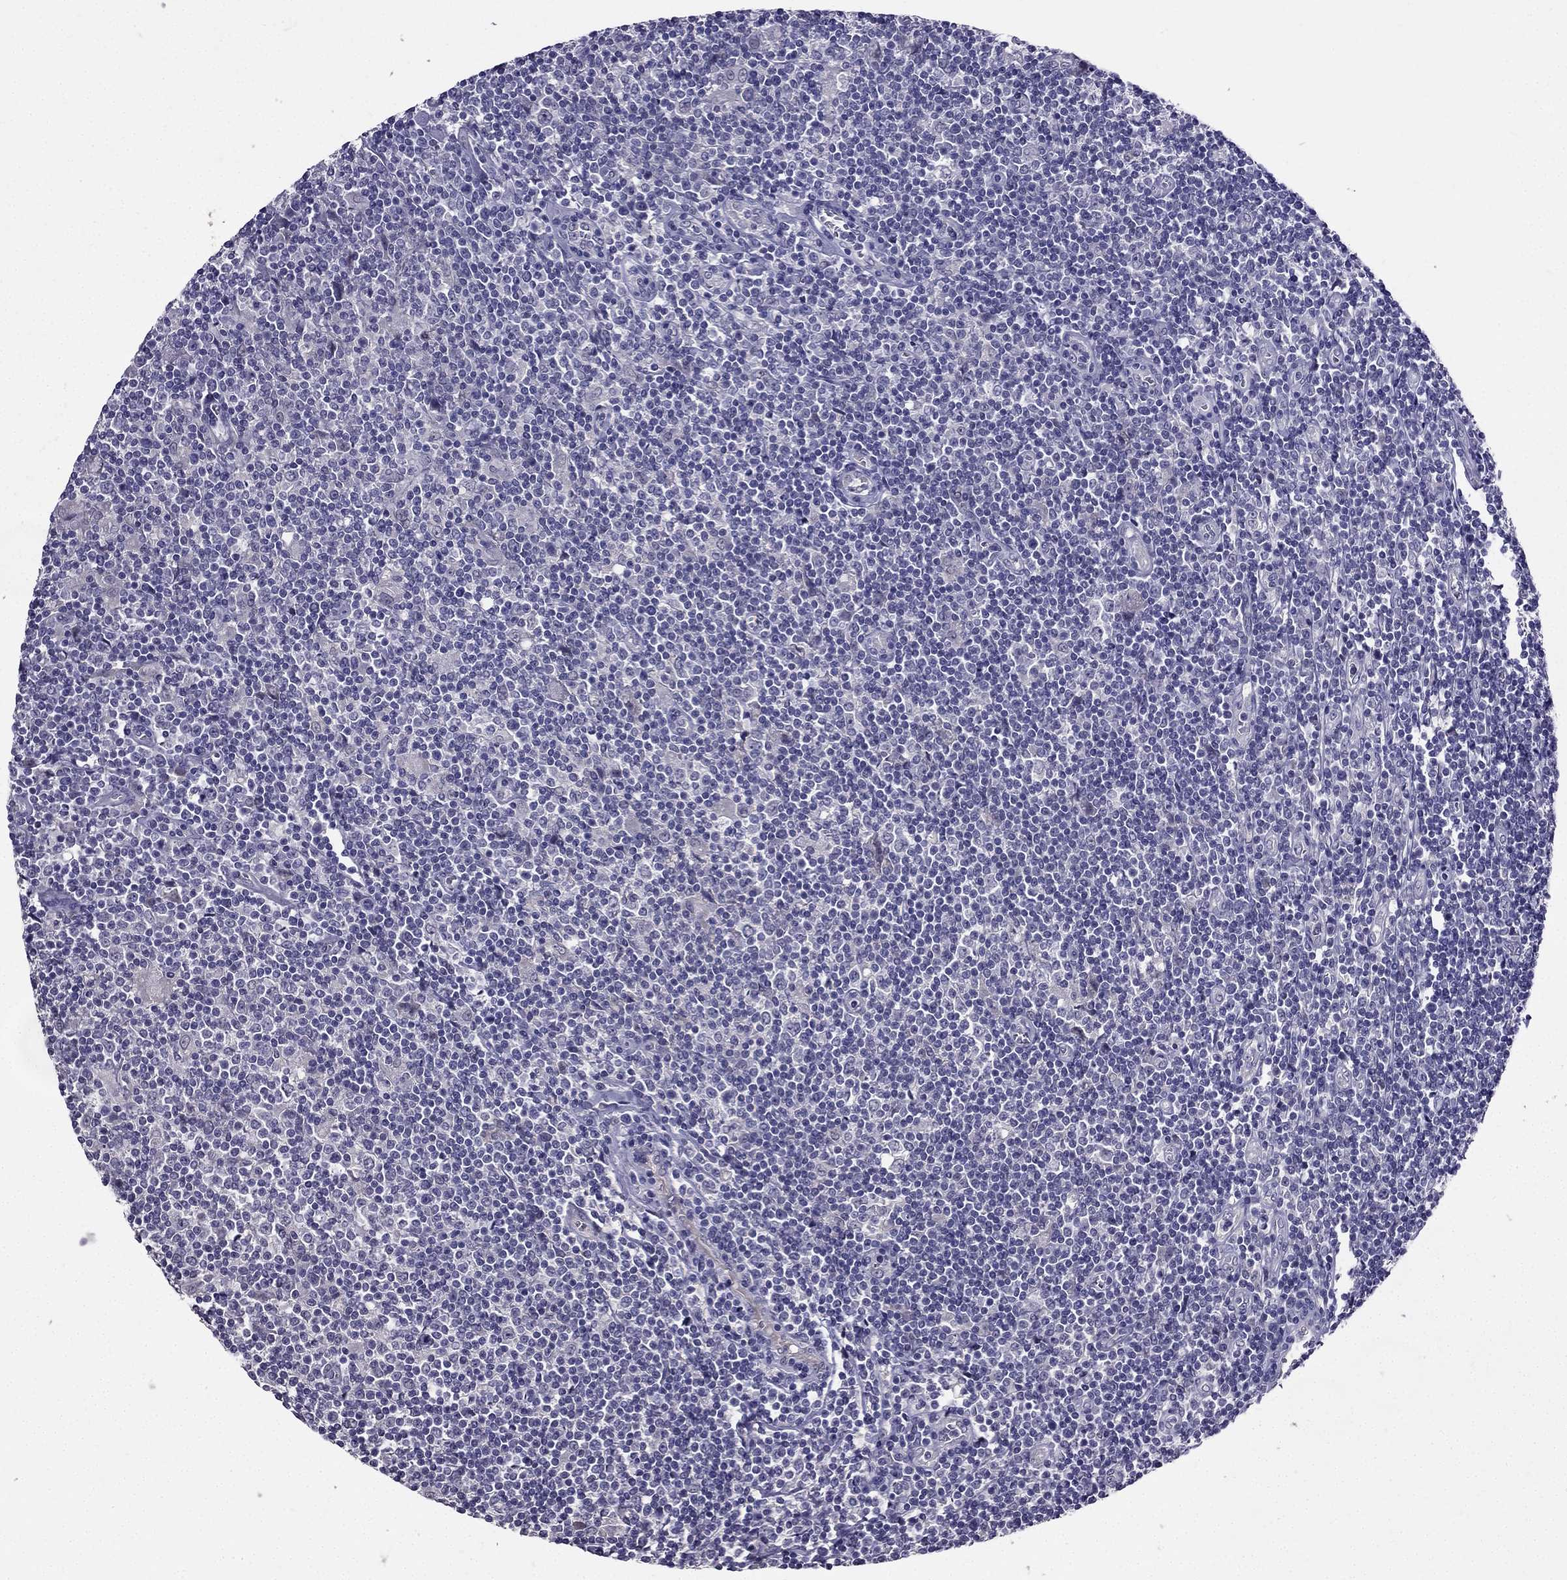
{"staining": {"intensity": "negative", "quantity": "none", "location": "none"}, "tissue": "lymphoma", "cell_type": "Tumor cells", "image_type": "cancer", "snomed": [{"axis": "morphology", "description": "Hodgkin's disease, NOS"}, {"axis": "topography", "description": "Lymph node"}], "caption": "This photomicrograph is of lymphoma stained with immunohistochemistry (IHC) to label a protein in brown with the nuclei are counter-stained blue. There is no expression in tumor cells.", "gene": "DUSP15", "patient": {"sex": "male", "age": 40}}